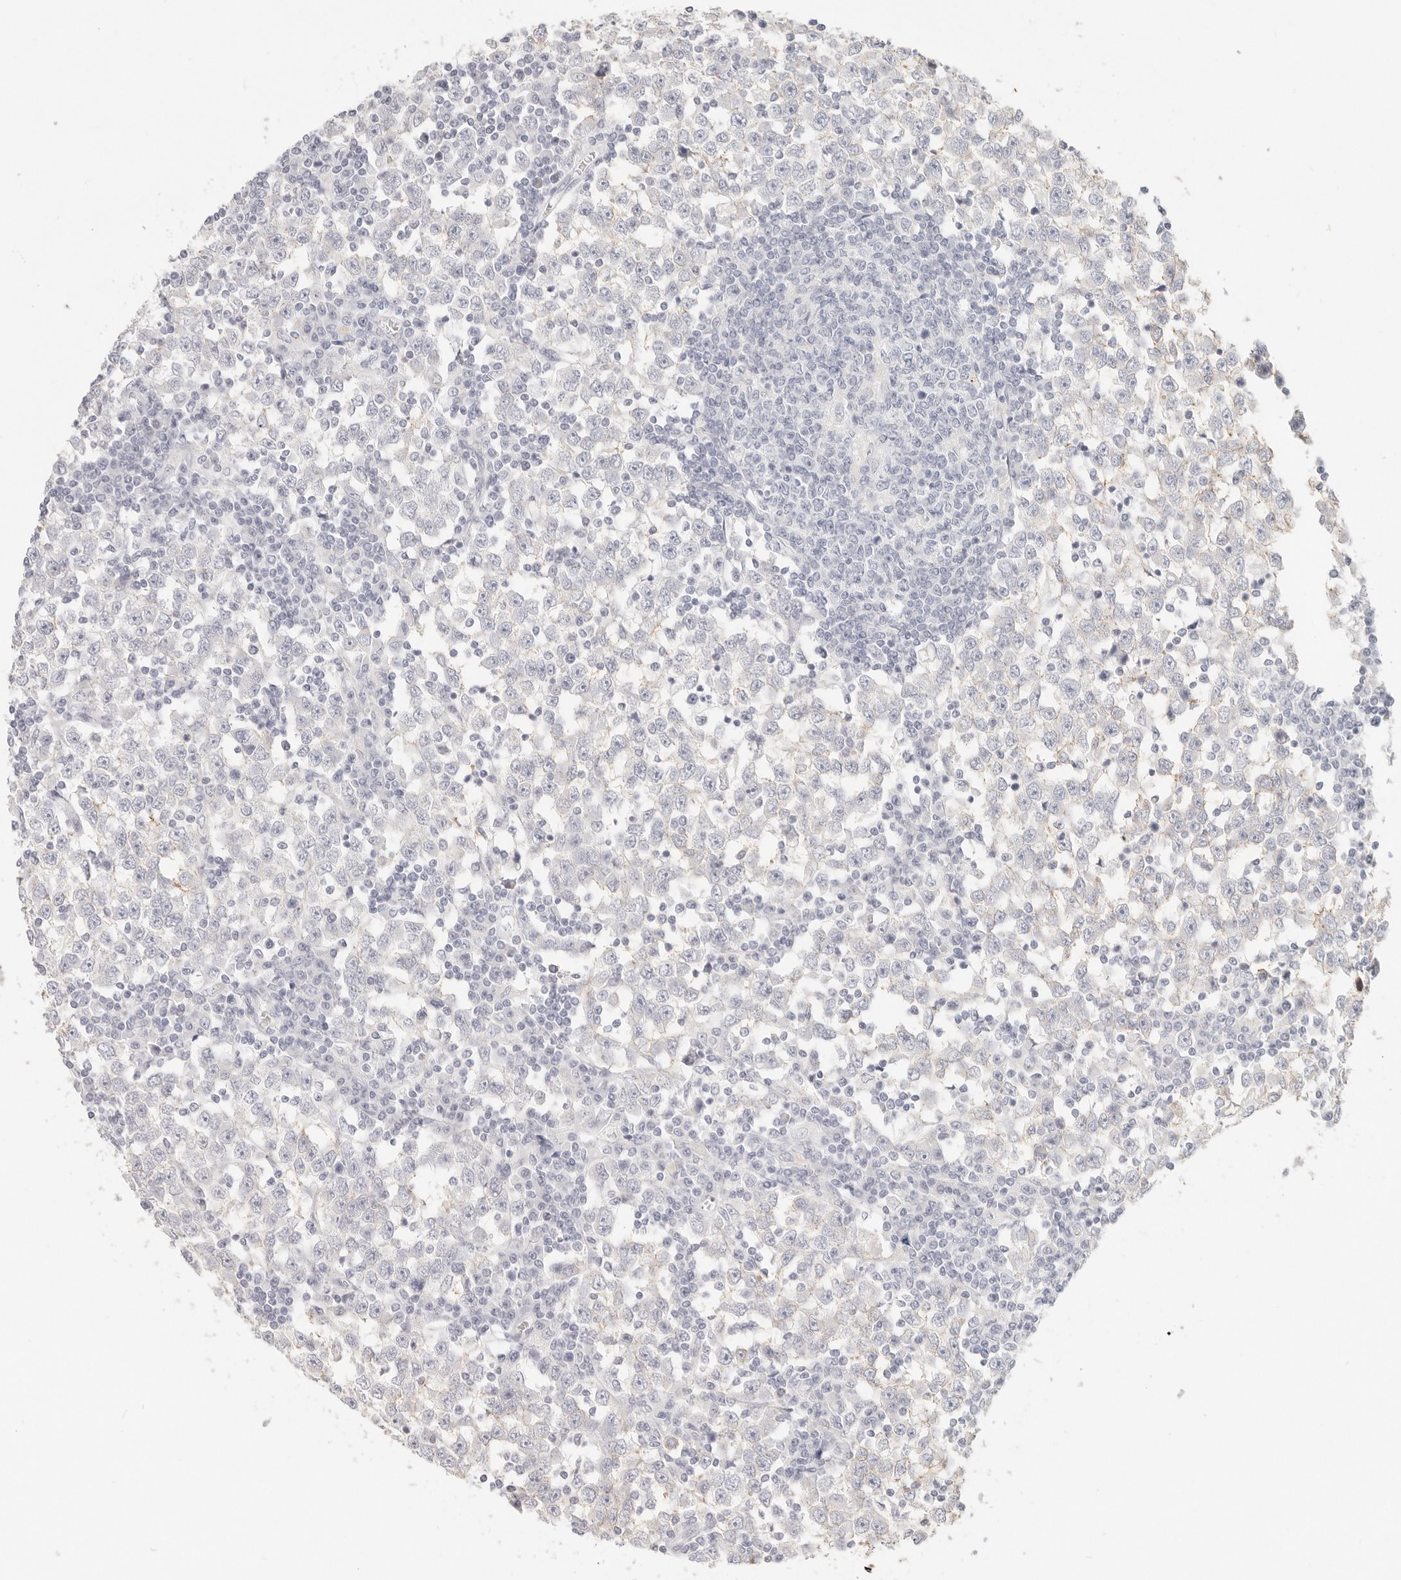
{"staining": {"intensity": "negative", "quantity": "none", "location": "none"}, "tissue": "testis cancer", "cell_type": "Tumor cells", "image_type": "cancer", "snomed": [{"axis": "morphology", "description": "Seminoma, NOS"}, {"axis": "topography", "description": "Testis"}], "caption": "Tumor cells are negative for brown protein staining in testis seminoma. (DAB IHC visualized using brightfield microscopy, high magnification).", "gene": "EPCAM", "patient": {"sex": "male", "age": 65}}